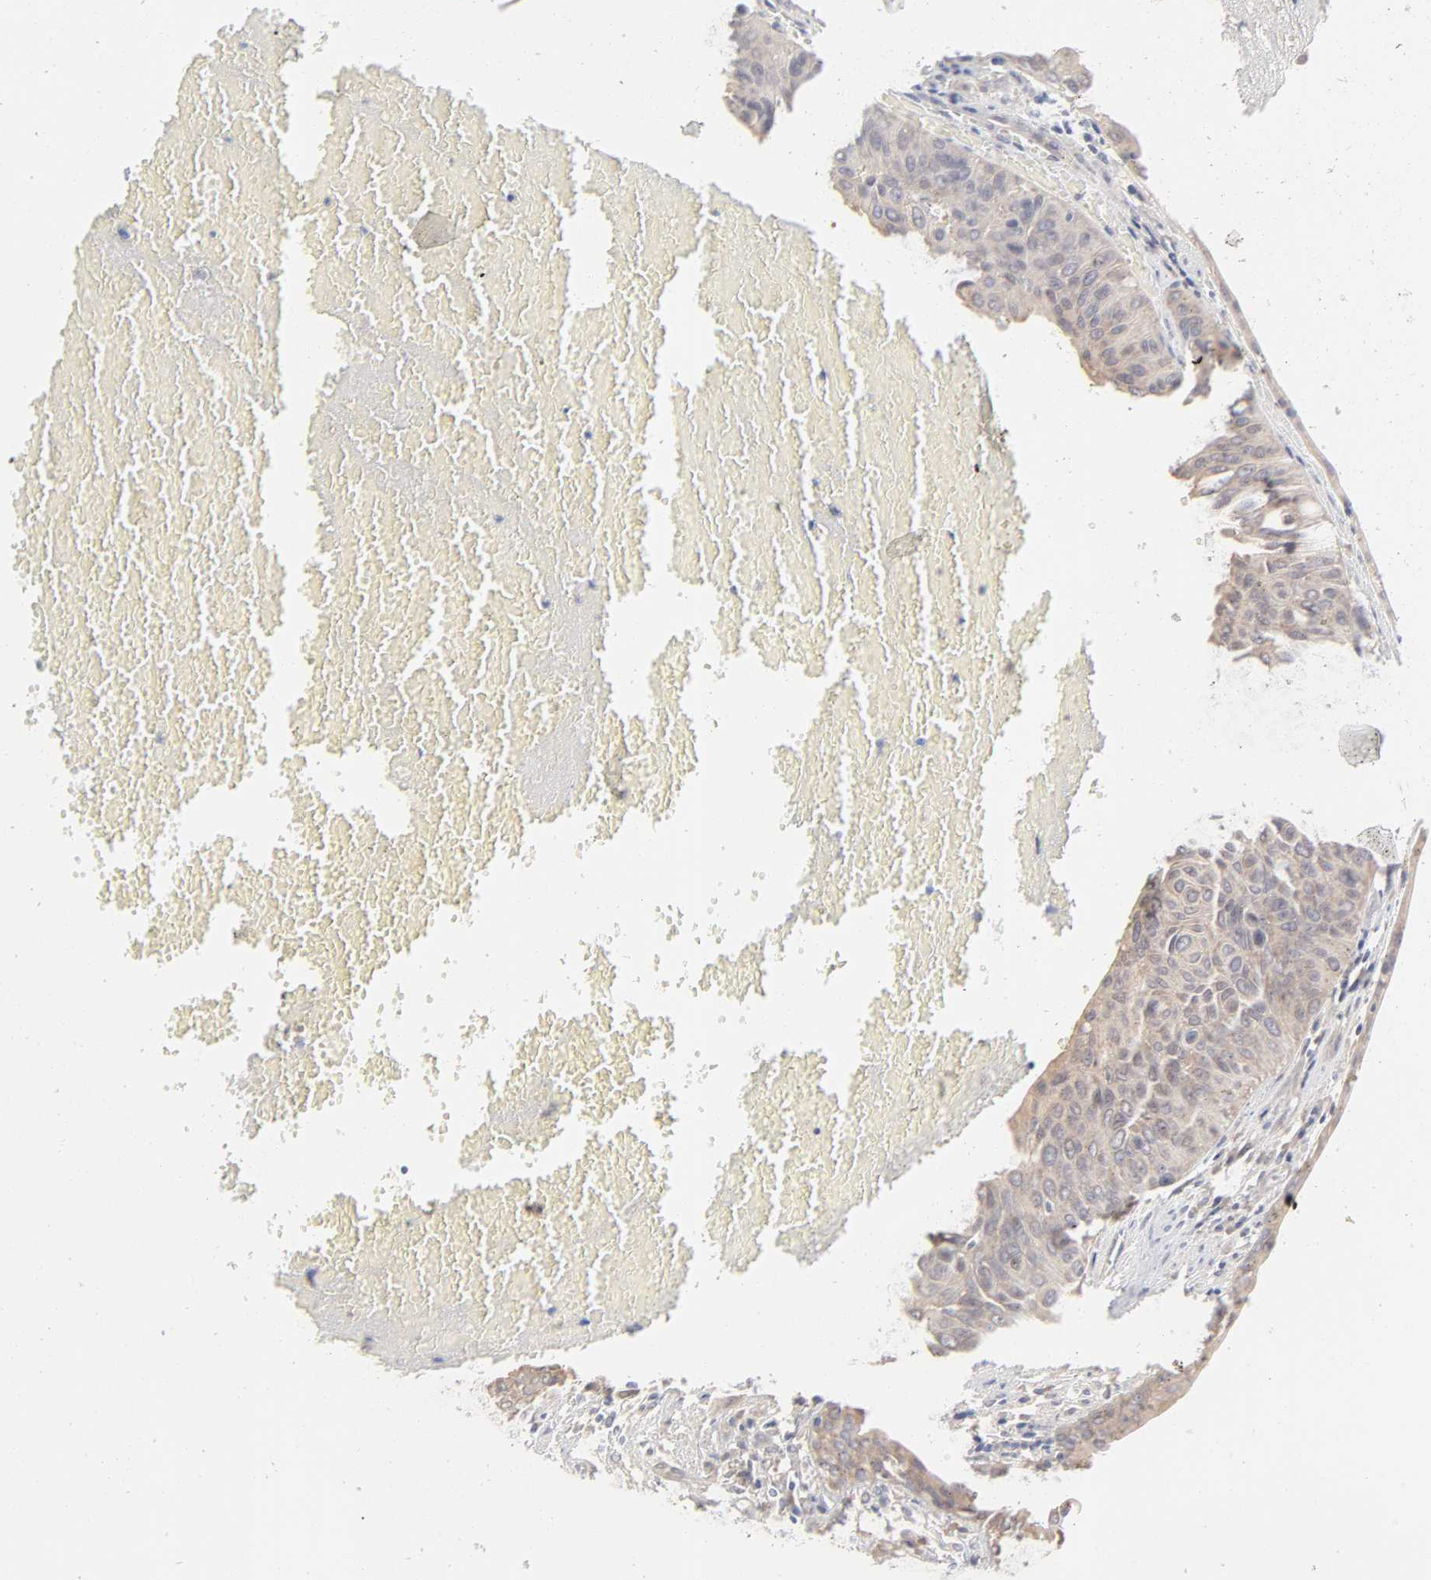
{"staining": {"intensity": "weak", "quantity": ">75%", "location": "cytoplasmic/membranous"}, "tissue": "urothelial cancer", "cell_type": "Tumor cells", "image_type": "cancer", "snomed": [{"axis": "morphology", "description": "Urothelial carcinoma, High grade"}, {"axis": "topography", "description": "Urinary bladder"}], "caption": "The photomicrograph reveals a brown stain indicating the presence of a protein in the cytoplasmic/membranous of tumor cells in urothelial carcinoma (high-grade).", "gene": "DNAL4", "patient": {"sex": "male", "age": 66}}